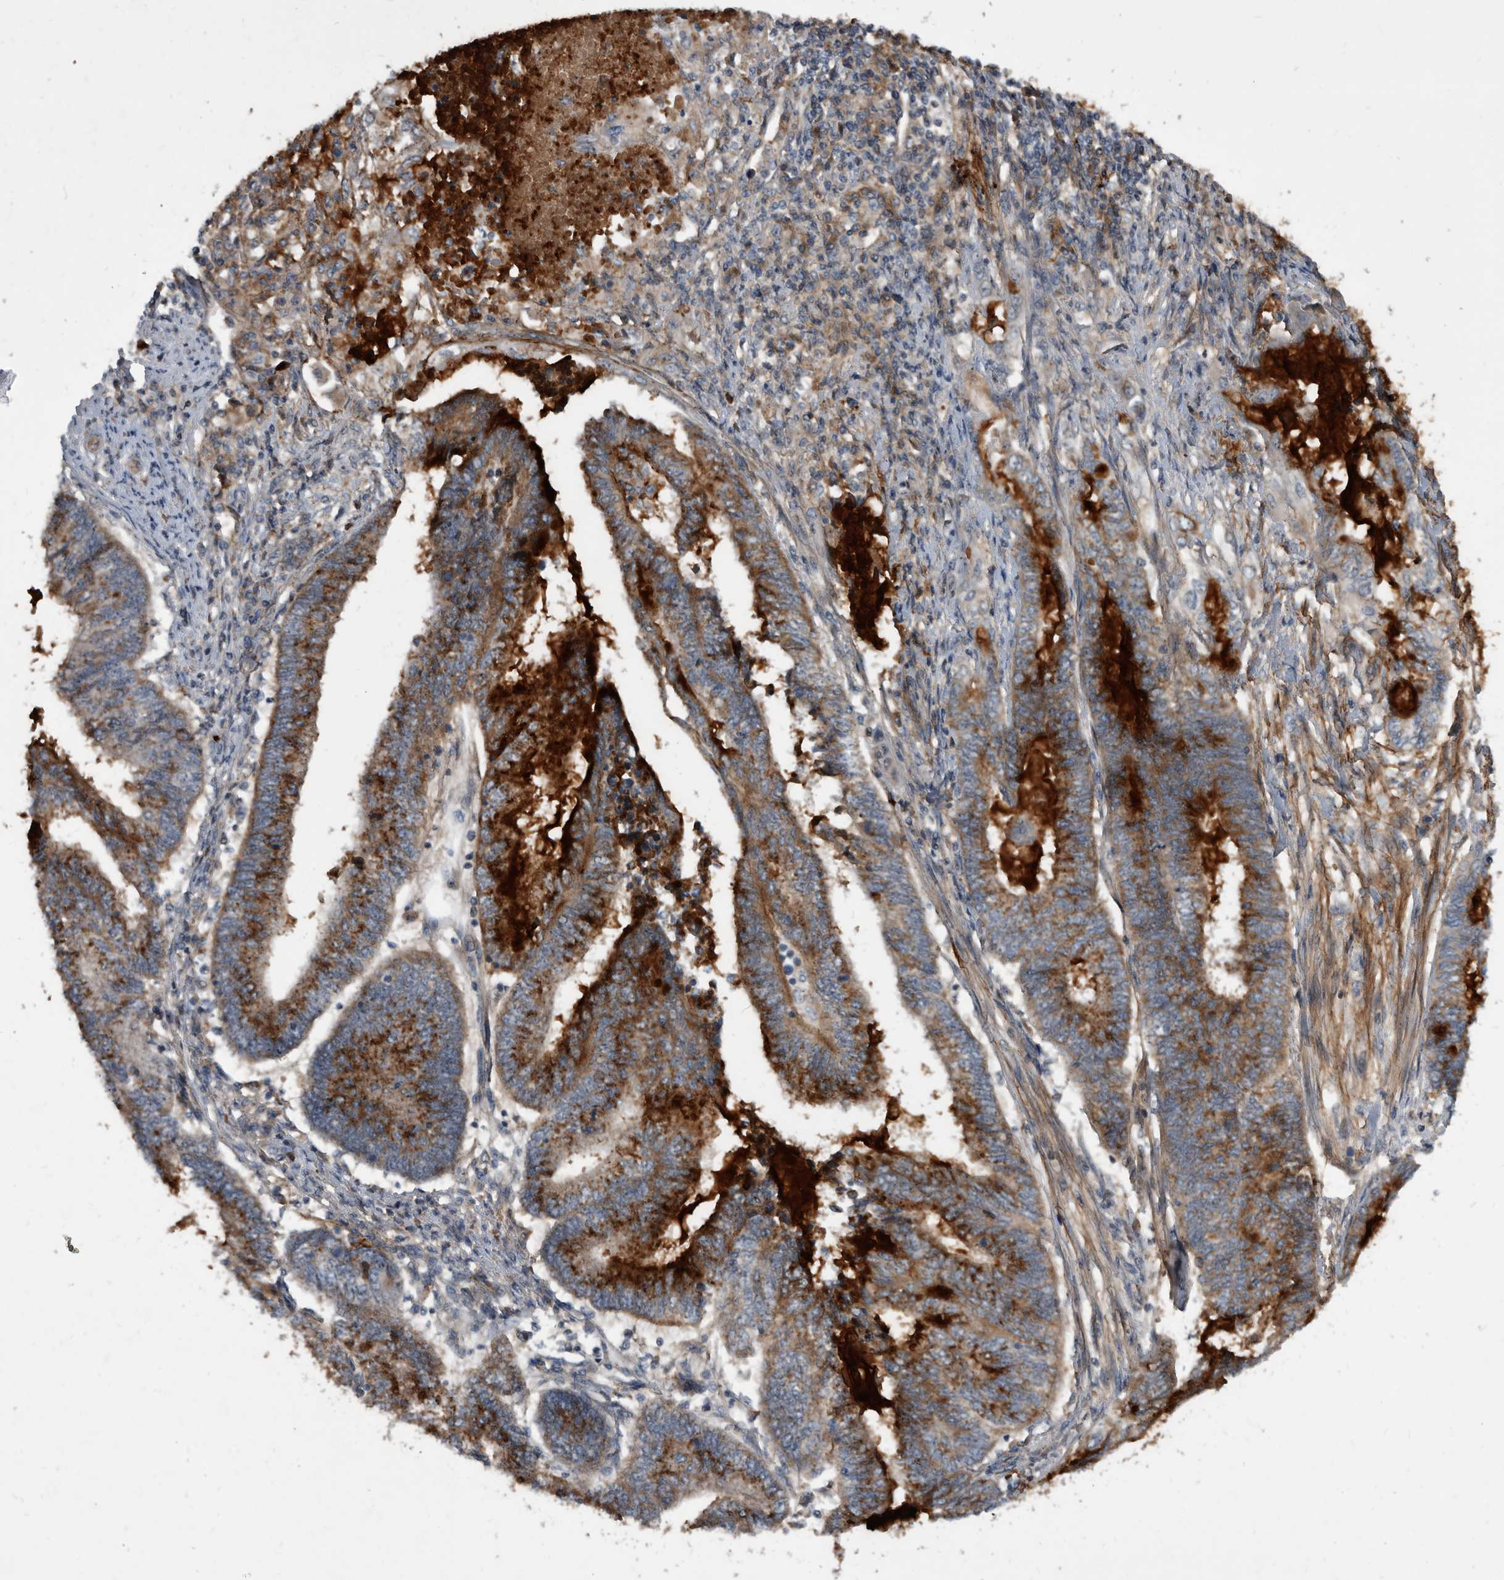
{"staining": {"intensity": "strong", "quantity": ">75%", "location": "cytoplasmic/membranous"}, "tissue": "endometrial cancer", "cell_type": "Tumor cells", "image_type": "cancer", "snomed": [{"axis": "morphology", "description": "Adenocarcinoma, NOS"}, {"axis": "topography", "description": "Uterus"}, {"axis": "topography", "description": "Endometrium"}], "caption": "An image showing strong cytoplasmic/membranous expression in approximately >75% of tumor cells in endometrial adenocarcinoma, as visualized by brown immunohistochemical staining.", "gene": "PI15", "patient": {"sex": "female", "age": 70}}